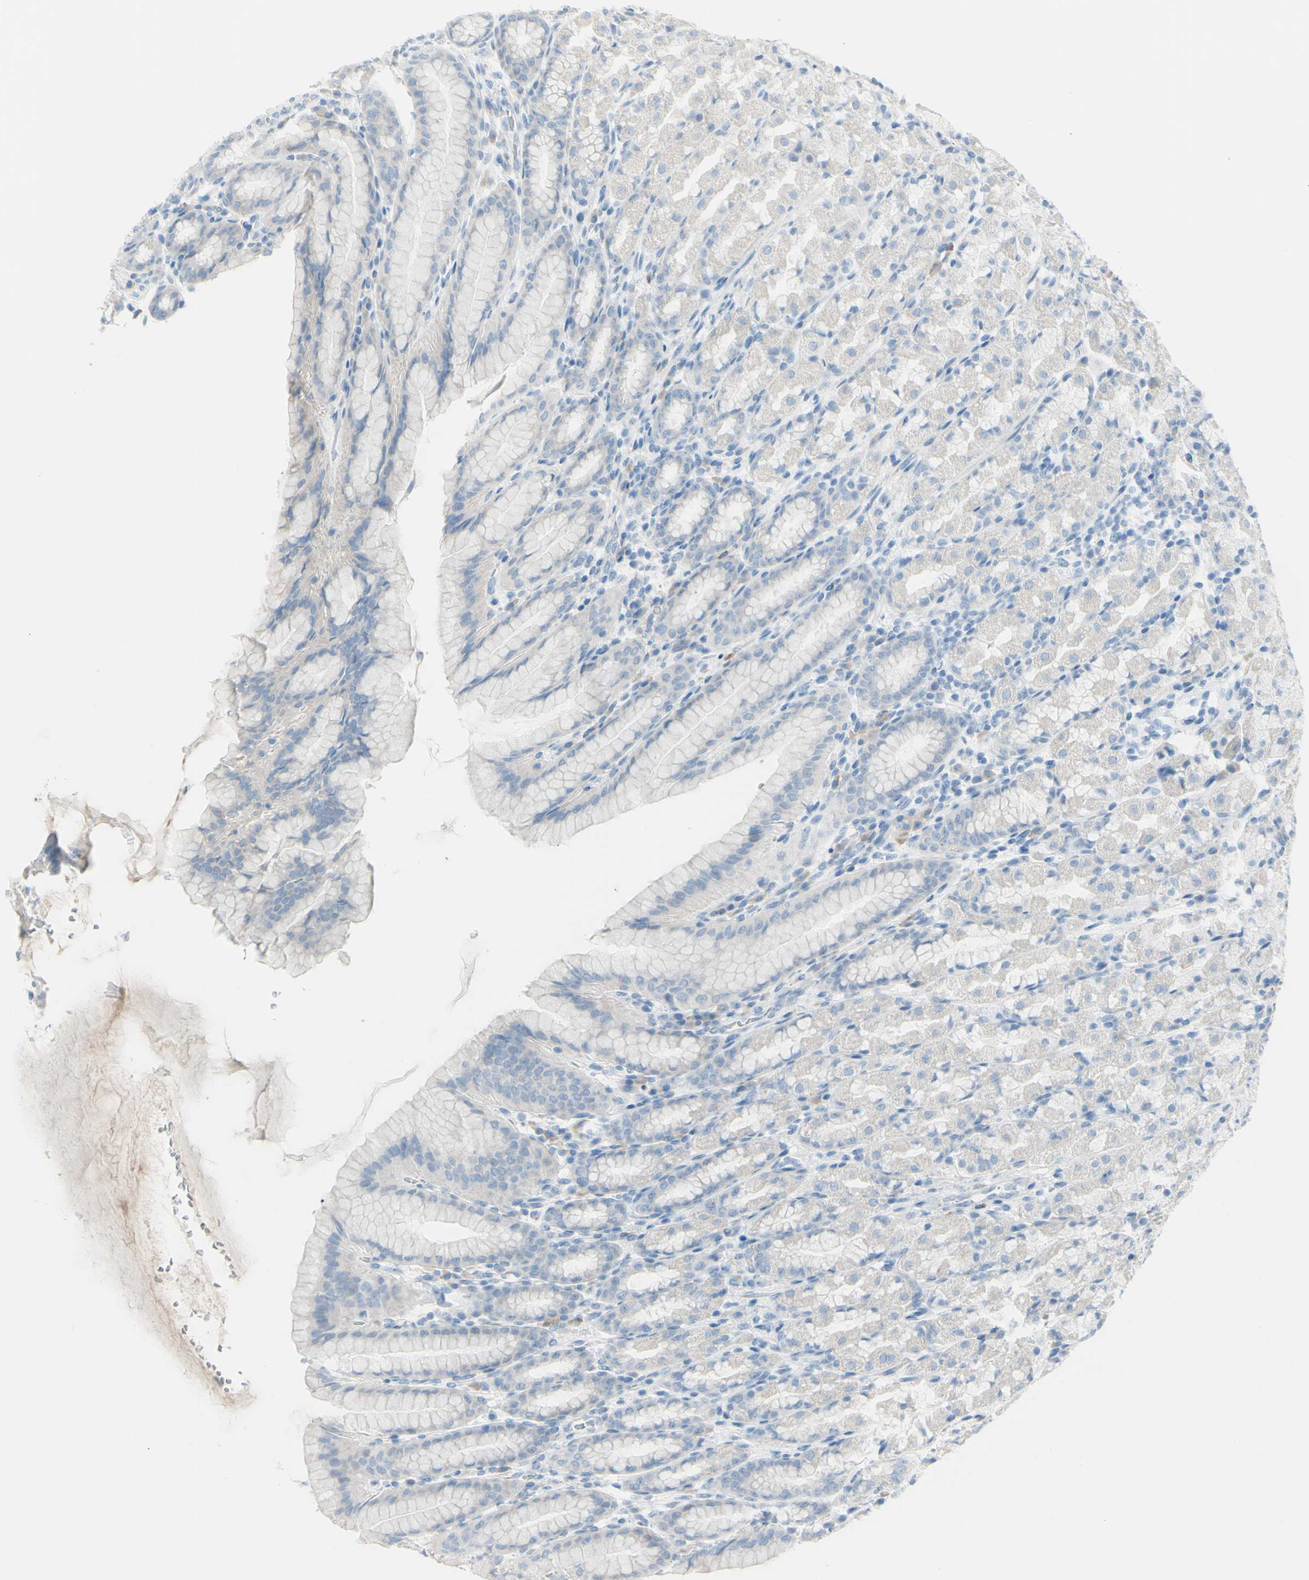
{"staining": {"intensity": "negative", "quantity": "none", "location": "none"}, "tissue": "stomach", "cell_type": "Glandular cells", "image_type": "normal", "snomed": [{"axis": "morphology", "description": "Normal tissue, NOS"}, {"axis": "topography", "description": "Stomach, upper"}], "caption": "IHC micrograph of normal stomach: human stomach stained with DAB reveals no significant protein positivity in glandular cells.", "gene": "TFPI2", "patient": {"sex": "male", "age": 68}}